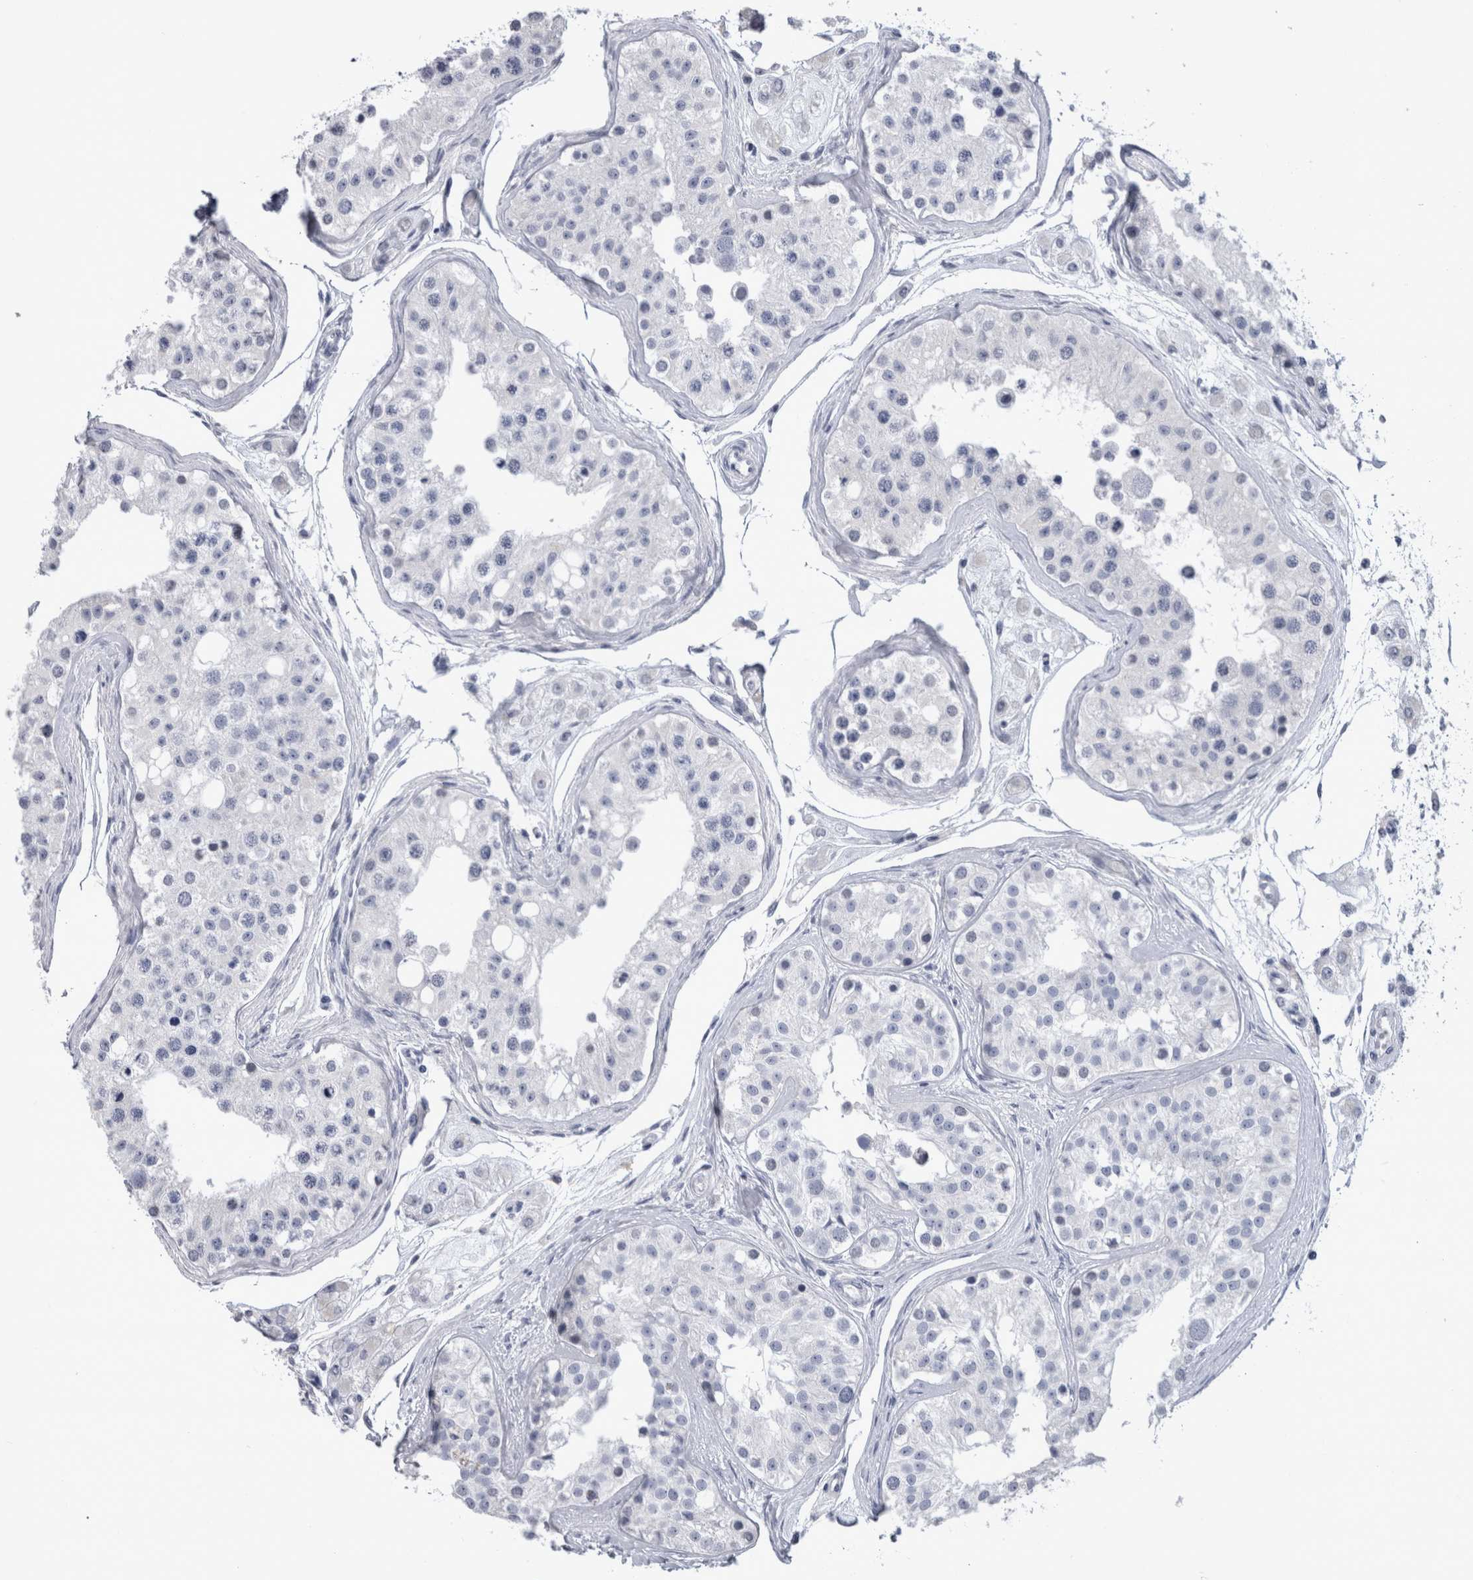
{"staining": {"intensity": "negative", "quantity": "none", "location": "none"}, "tissue": "testis", "cell_type": "Cells in seminiferous ducts", "image_type": "normal", "snomed": [{"axis": "morphology", "description": "Normal tissue, NOS"}, {"axis": "morphology", "description": "Adenocarcinoma, metastatic, NOS"}, {"axis": "topography", "description": "Testis"}], "caption": "Immunohistochemistry histopathology image of benign human testis stained for a protein (brown), which exhibits no positivity in cells in seminiferous ducts. The staining was performed using DAB (3,3'-diaminobenzidine) to visualize the protein expression in brown, while the nuclei were stained in blue with hematoxylin (Magnification: 20x).", "gene": "PAX5", "patient": {"sex": "male", "age": 26}}